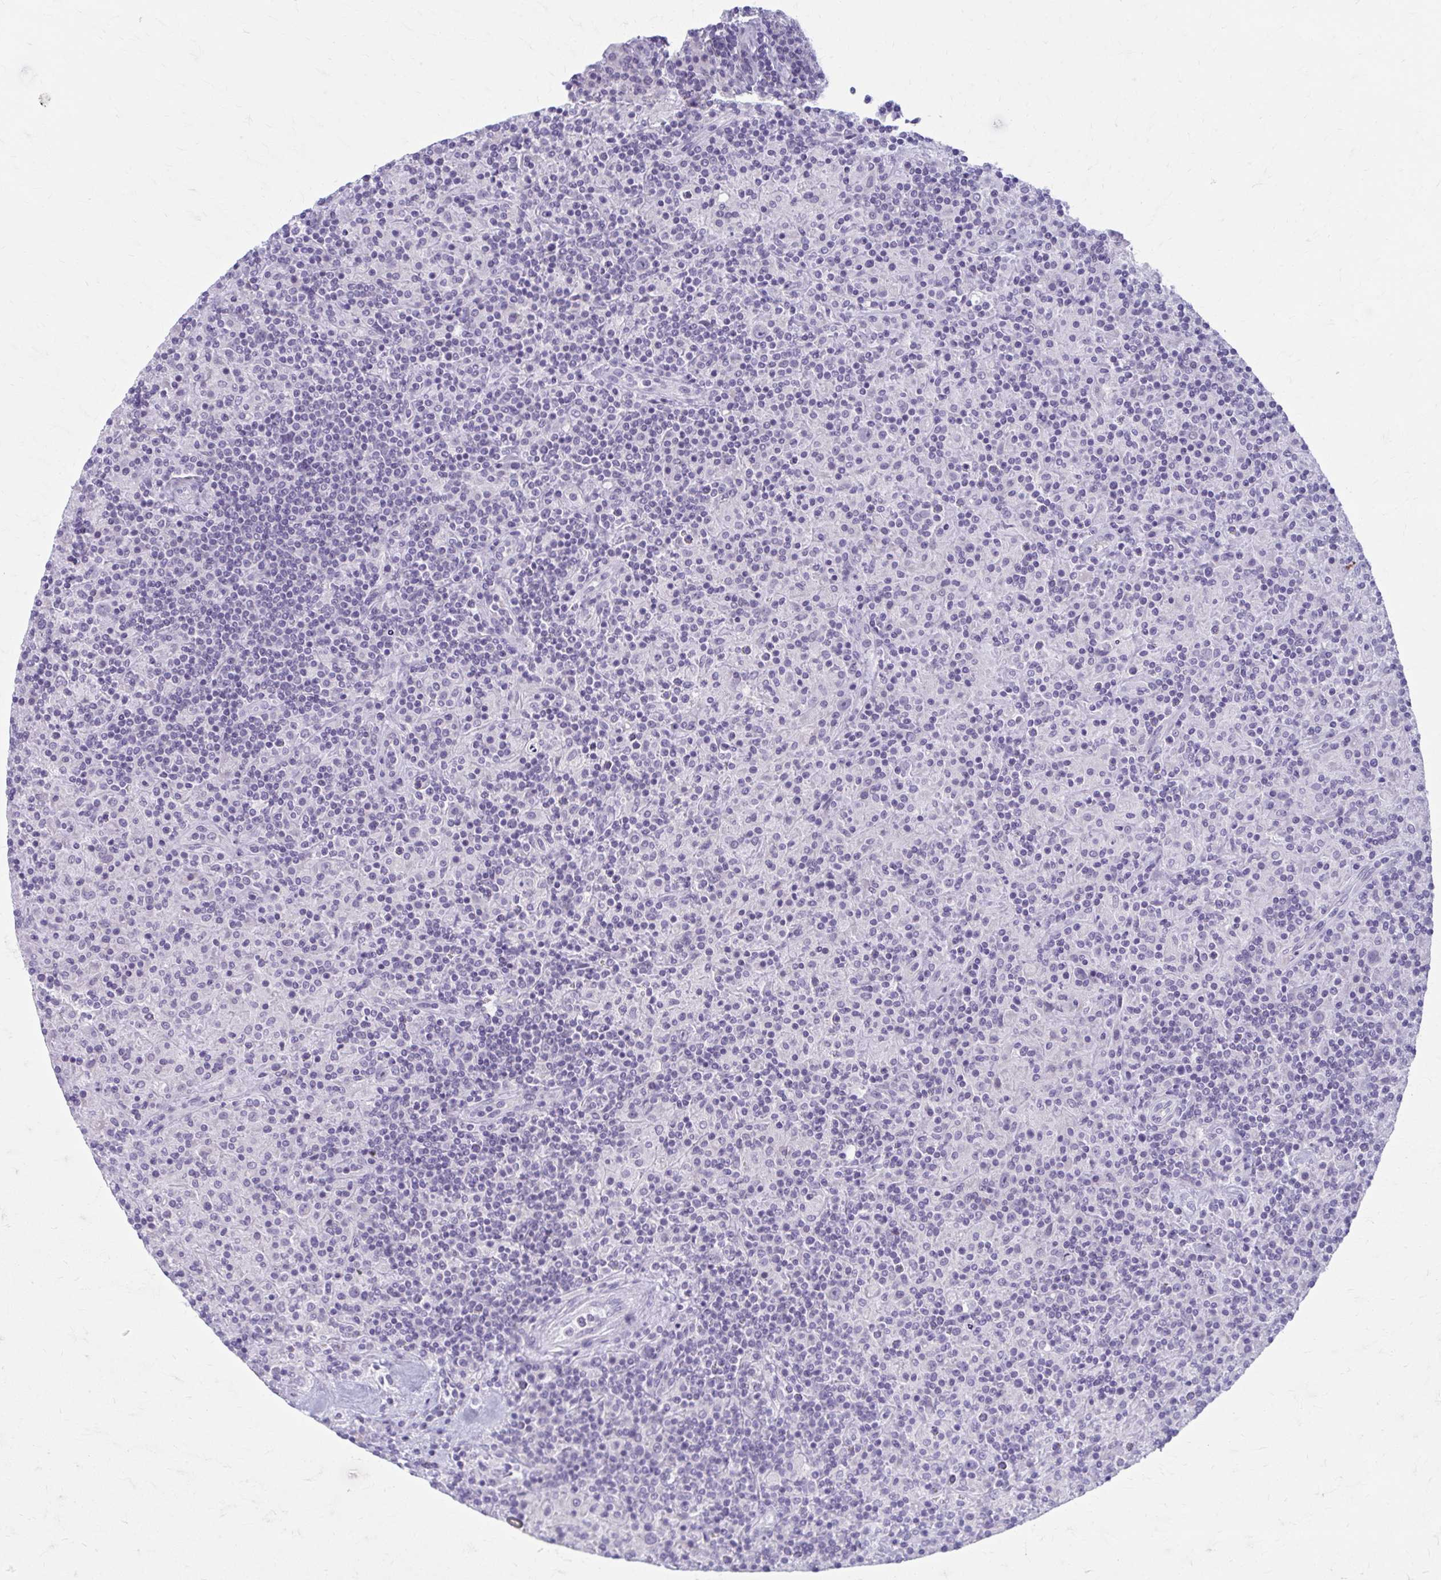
{"staining": {"intensity": "negative", "quantity": "none", "location": "none"}, "tissue": "lymphoma", "cell_type": "Tumor cells", "image_type": "cancer", "snomed": [{"axis": "morphology", "description": "Hodgkin's disease, NOS"}, {"axis": "topography", "description": "Lymph node"}], "caption": "Hodgkin's disease stained for a protein using immunohistochemistry (IHC) exhibits no positivity tumor cells.", "gene": "CCDC105", "patient": {"sex": "male", "age": 70}}